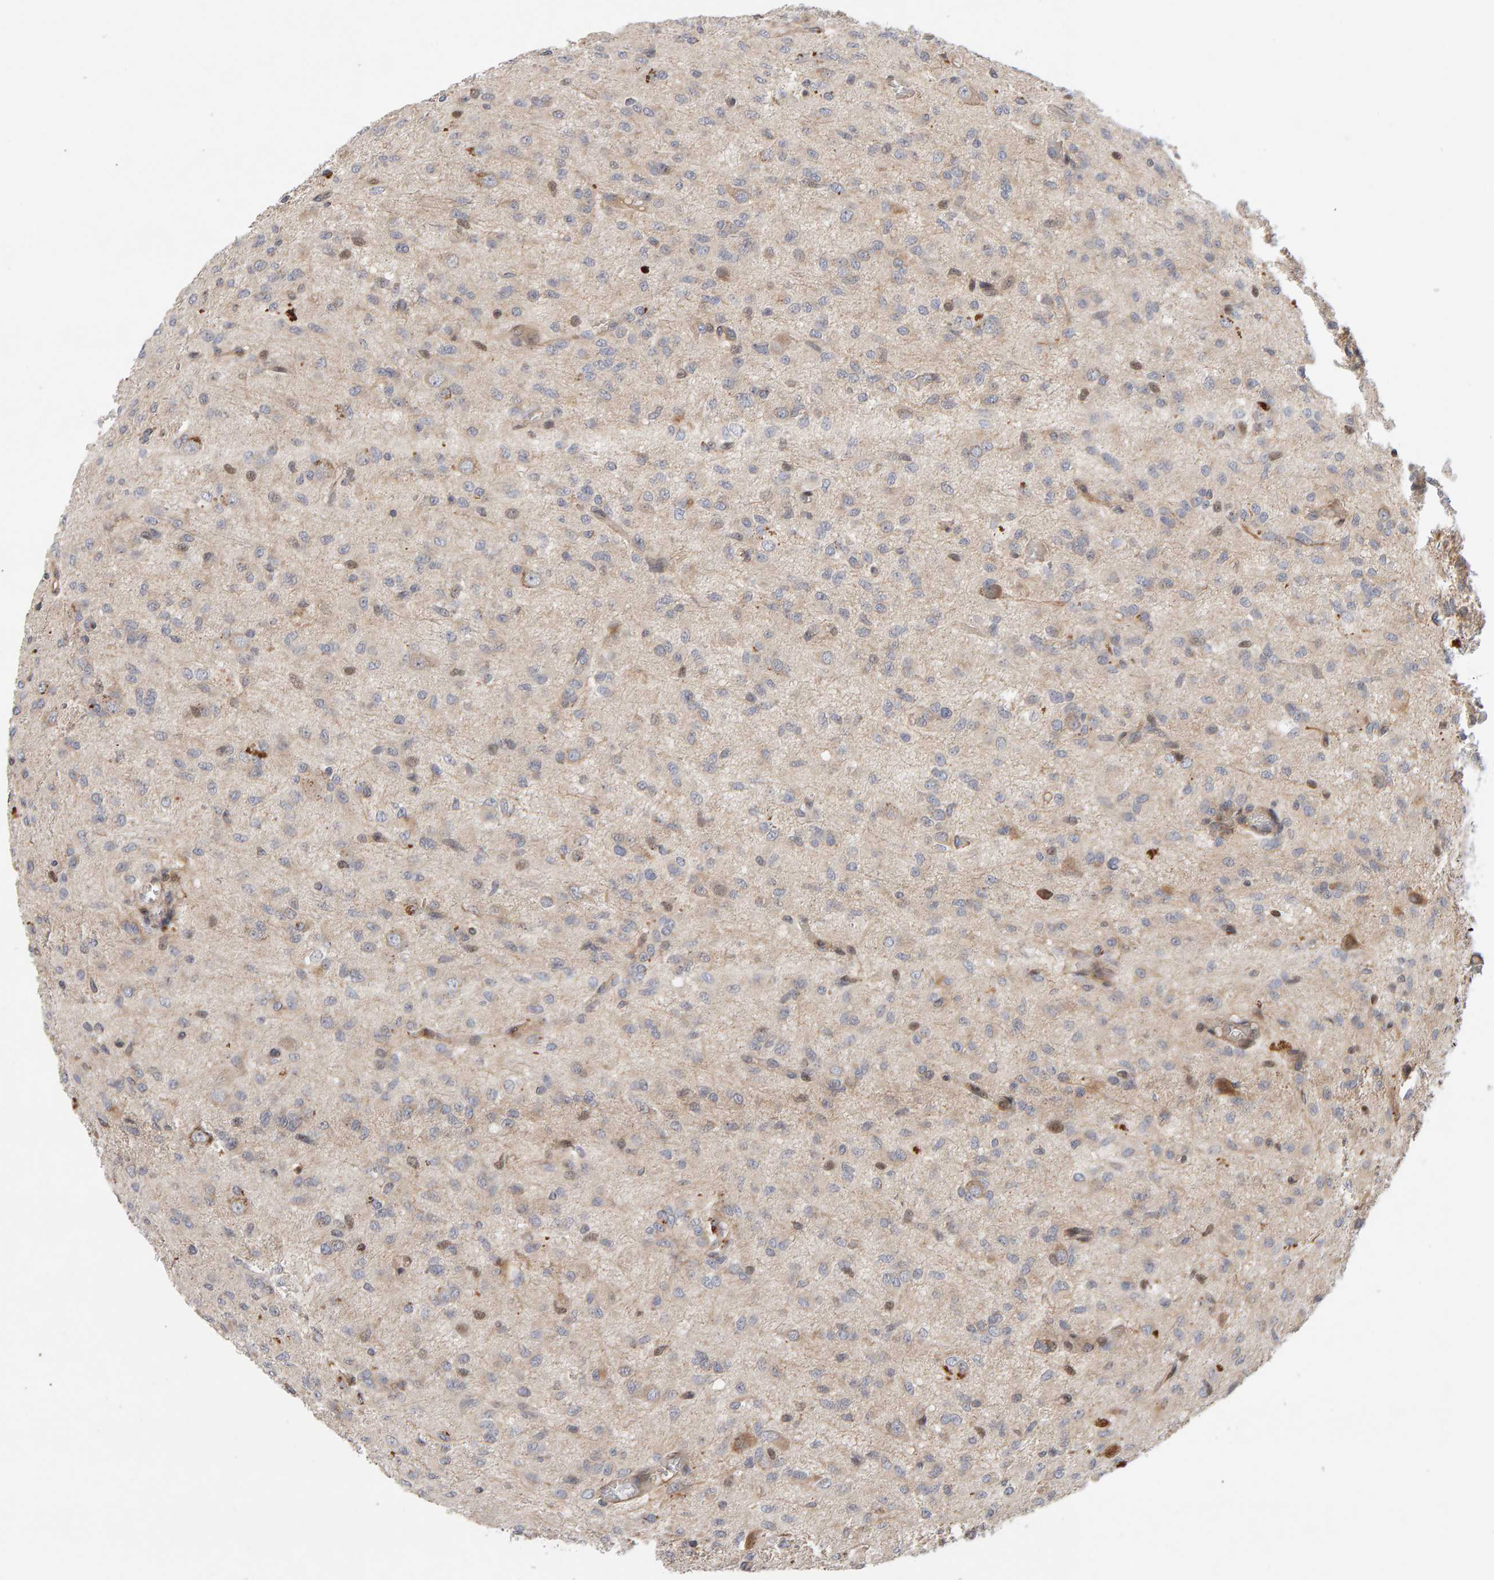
{"staining": {"intensity": "weak", "quantity": "25%-75%", "location": "nuclear"}, "tissue": "glioma", "cell_type": "Tumor cells", "image_type": "cancer", "snomed": [{"axis": "morphology", "description": "Glioma, malignant, High grade"}, {"axis": "topography", "description": "Brain"}], "caption": "Immunohistochemical staining of malignant high-grade glioma reveals low levels of weak nuclear positivity in about 25%-75% of tumor cells.", "gene": "LZTS1", "patient": {"sex": "female", "age": 59}}